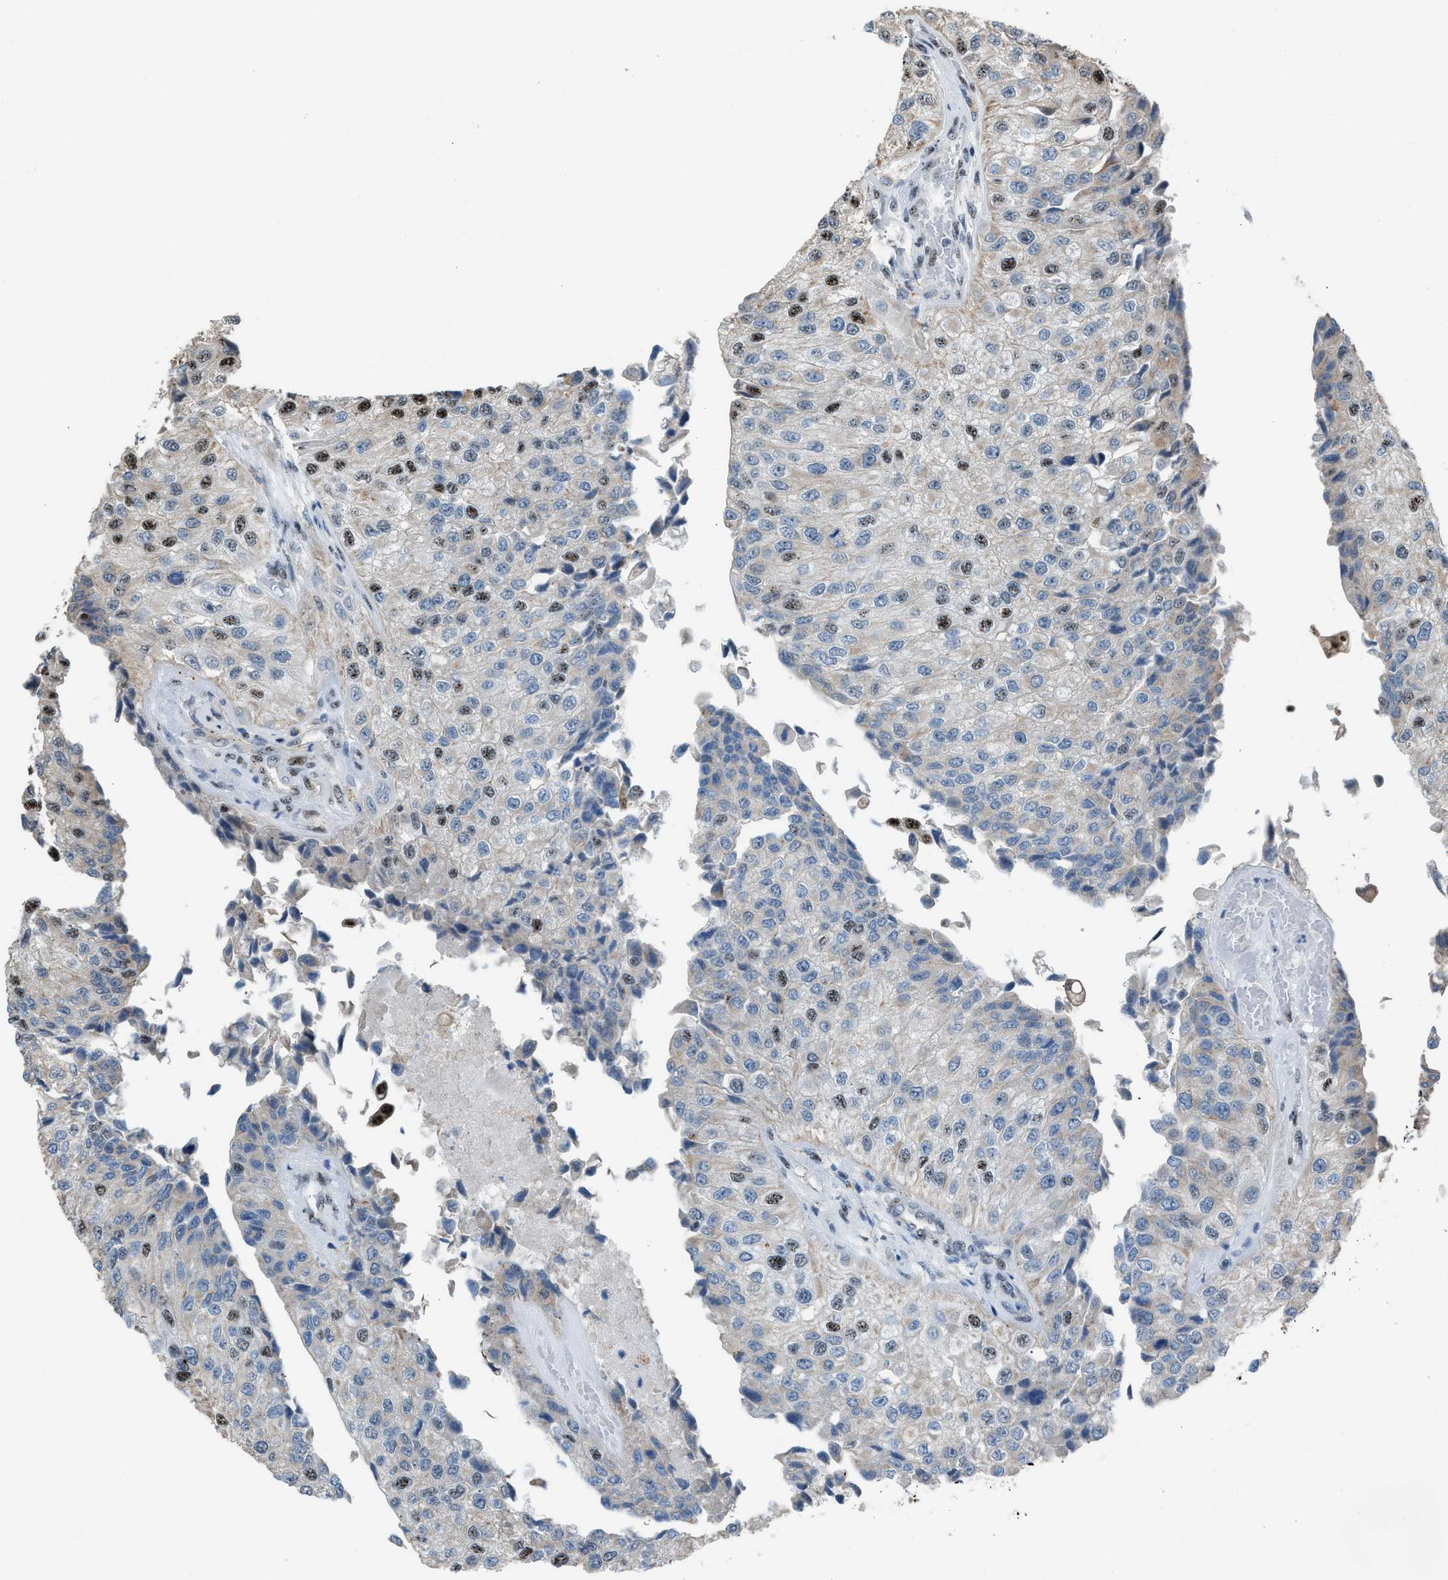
{"staining": {"intensity": "moderate", "quantity": "<25%", "location": "nuclear"}, "tissue": "urothelial cancer", "cell_type": "Tumor cells", "image_type": "cancer", "snomed": [{"axis": "morphology", "description": "Urothelial carcinoma, High grade"}, {"axis": "topography", "description": "Kidney"}, {"axis": "topography", "description": "Urinary bladder"}], "caption": "IHC (DAB (3,3'-diaminobenzidine)) staining of urothelial cancer reveals moderate nuclear protein expression in about <25% of tumor cells.", "gene": "CENPP", "patient": {"sex": "male", "age": 77}}